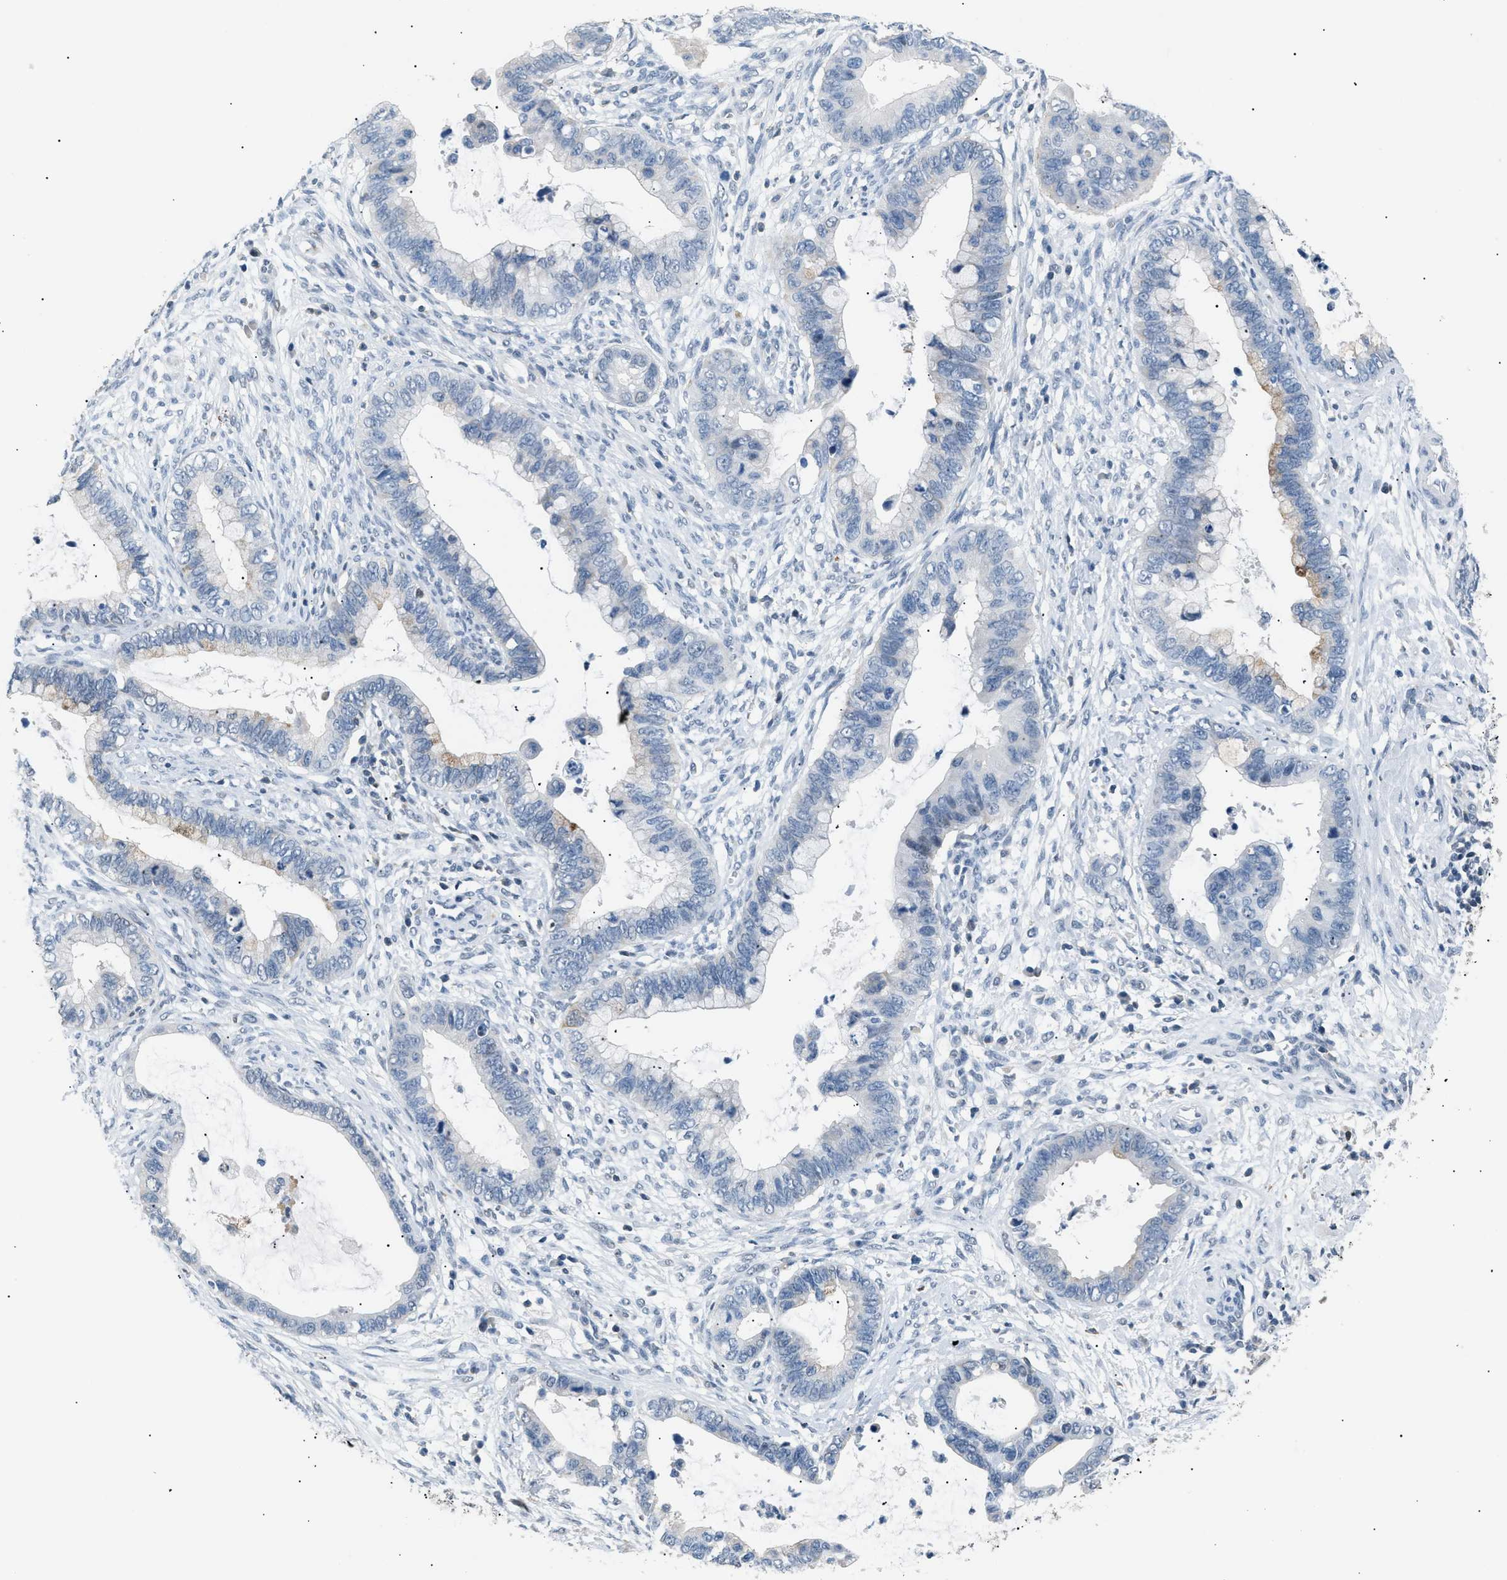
{"staining": {"intensity": "moderate", "quantity": "<25%", "location": "cytoplasmic/membranous"}, "tissue": "cervical cancer", "cell_type": "Tumor cells", "image_type": "cancer", "snomed": [{"axis": "morphology", "description": "Adenocarcinoma, NOS"}, {"axis": "topography", "description": "Cervix"}], "caption": "Moderate cytoplasmic/membranous staining is appreciated in approximately <25% of tumor cells in adenocarcinoma (cervical).", "gene": "KCNC3", "patient": {"sex": "female", "age": 44}}